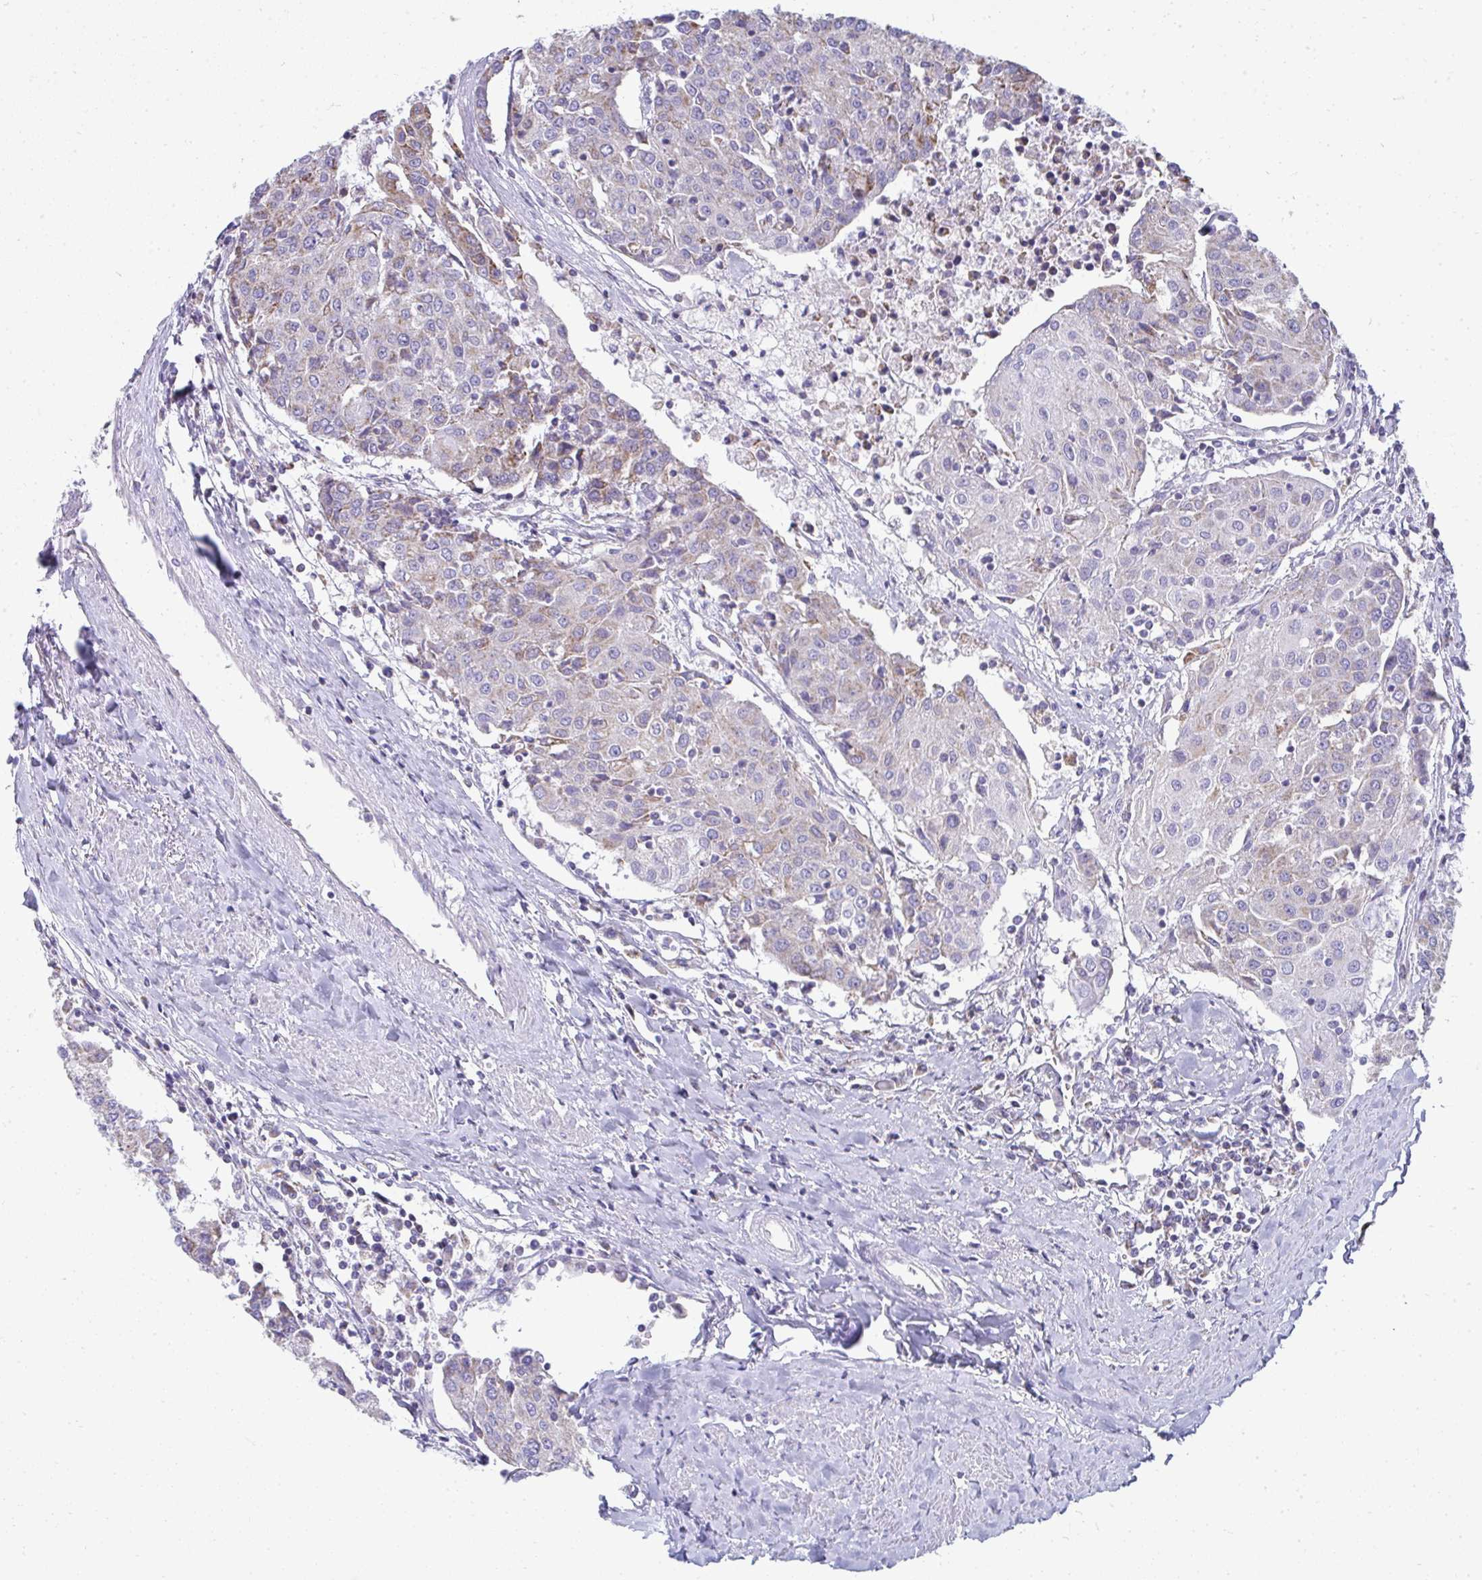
{"staining": {"intensity": "moderate", "quantity": "<25%", "location": "cytoplasmic/membranous"}, "tissue": "urothelial cancer", "cell_type": "Tumor cells", "image_type": "cancer", "snomed": [{"axis": "morphology", "description": "Urothelial carcinoma, High grade"}, {"axis": "topography", "description": "Urinary bladder"}], "caption": "Urothelial cancer stained for a protein reveals moderate cytoplasmic/membranous positivity in tumor cells. Using DAB (brown) and hematoxylin (blue) stains, captured at high magnification using brightfield microscopy.", "gene": "SLC6A1", "patient": {"sex": "female", "age": 85}}